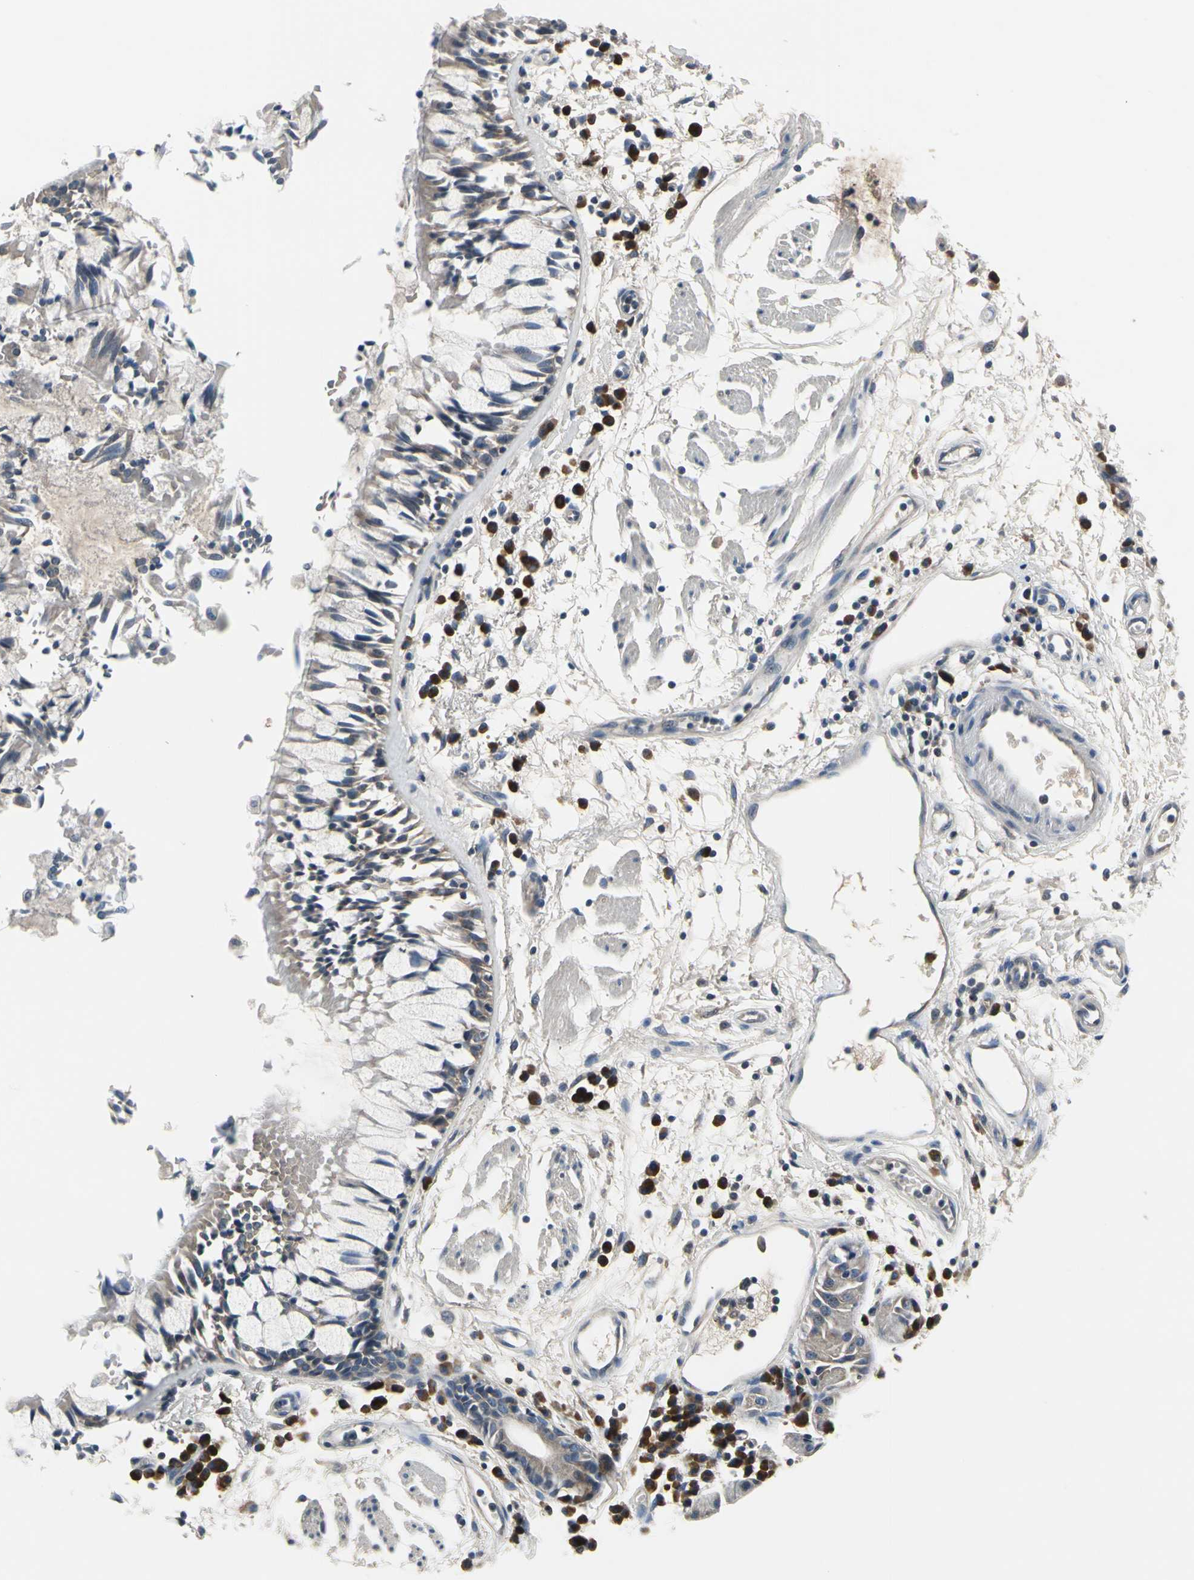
{"staining": {"intensity": "negative", "quantity": "none", "location": "none"}, "tissue": "adipose tissue", "cell_type": "Adipocytes", "image_type": "normal", "snomed": [{"axis": "morphology", "description": "Normal tissue, NOS"}, {"axis": "morphology", "description": "Adenocarcinoma, NOS"}, {"axis": "topography", "description": "Cartilage tissue"}, {"axis": "topography", "description": "Bronchus"}, {"axis": "topography", "description": "Lung"}], "caption": "Adipocytes show no significant protein positivity in unremarkable adipose tissue.", "gene": "SELENOK", "patient": {"sex": "female", "age": 67}}